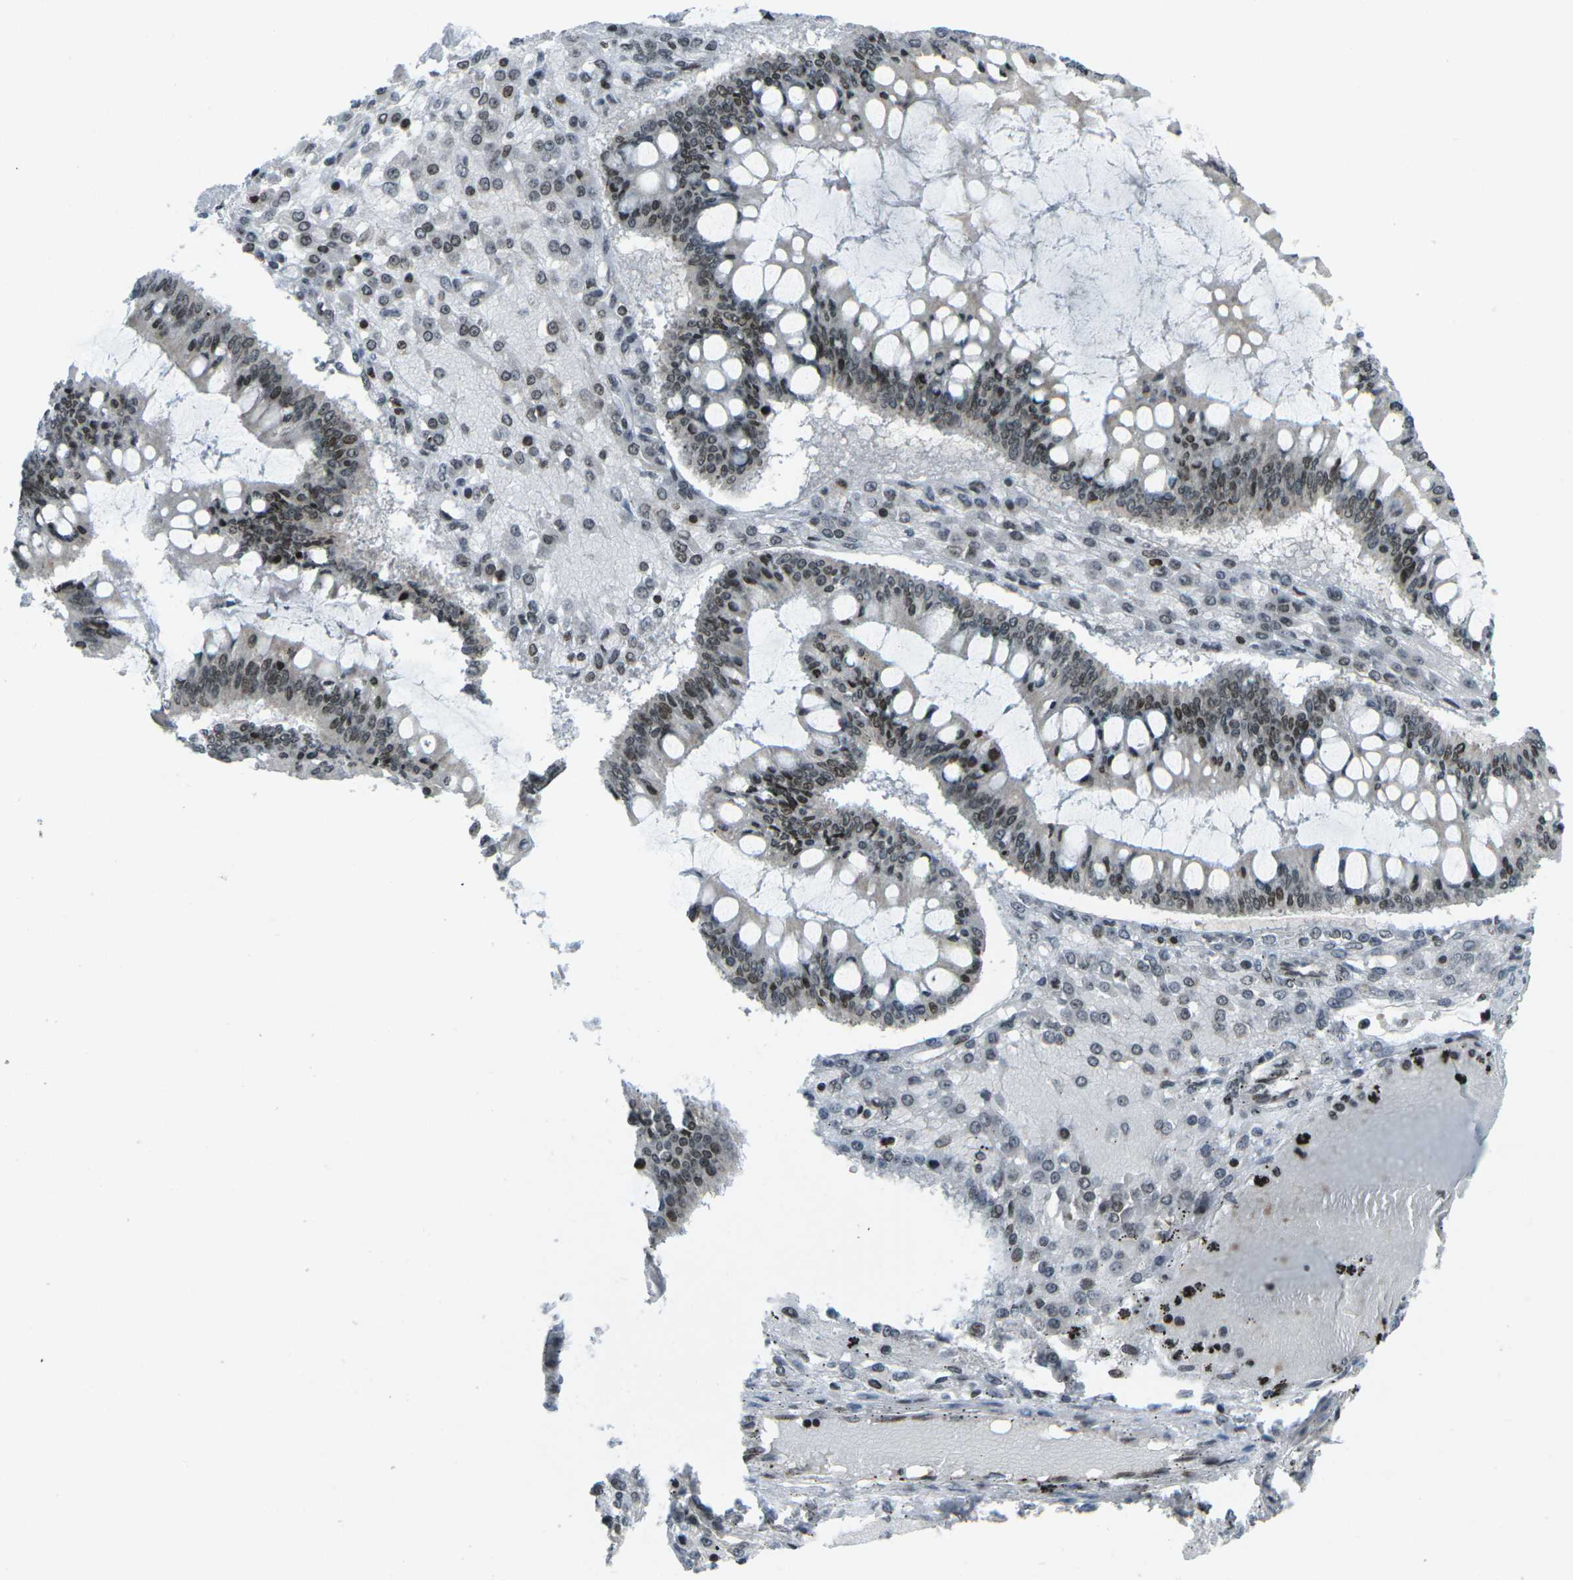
{"staining": {"intensity": "moderate", "quantity": ">75%", "location": "nuclear"}, "tissue": "ovarian cancer", "cell_type": "Tumor cells", "image_type": "cancer", "snomed": [{"axis": "morphology", "description": "Cystadenocarcinoma, mucinous, NOS"}, {"axis": "topography", "description": "Ovary"}], "caption": "A micrograph of ovarian cancer stained for a protein shows moderate nuclear brown staining in tumor cells.", "gene": "EME1", "patient": {"sex": "female", "age": 73}}